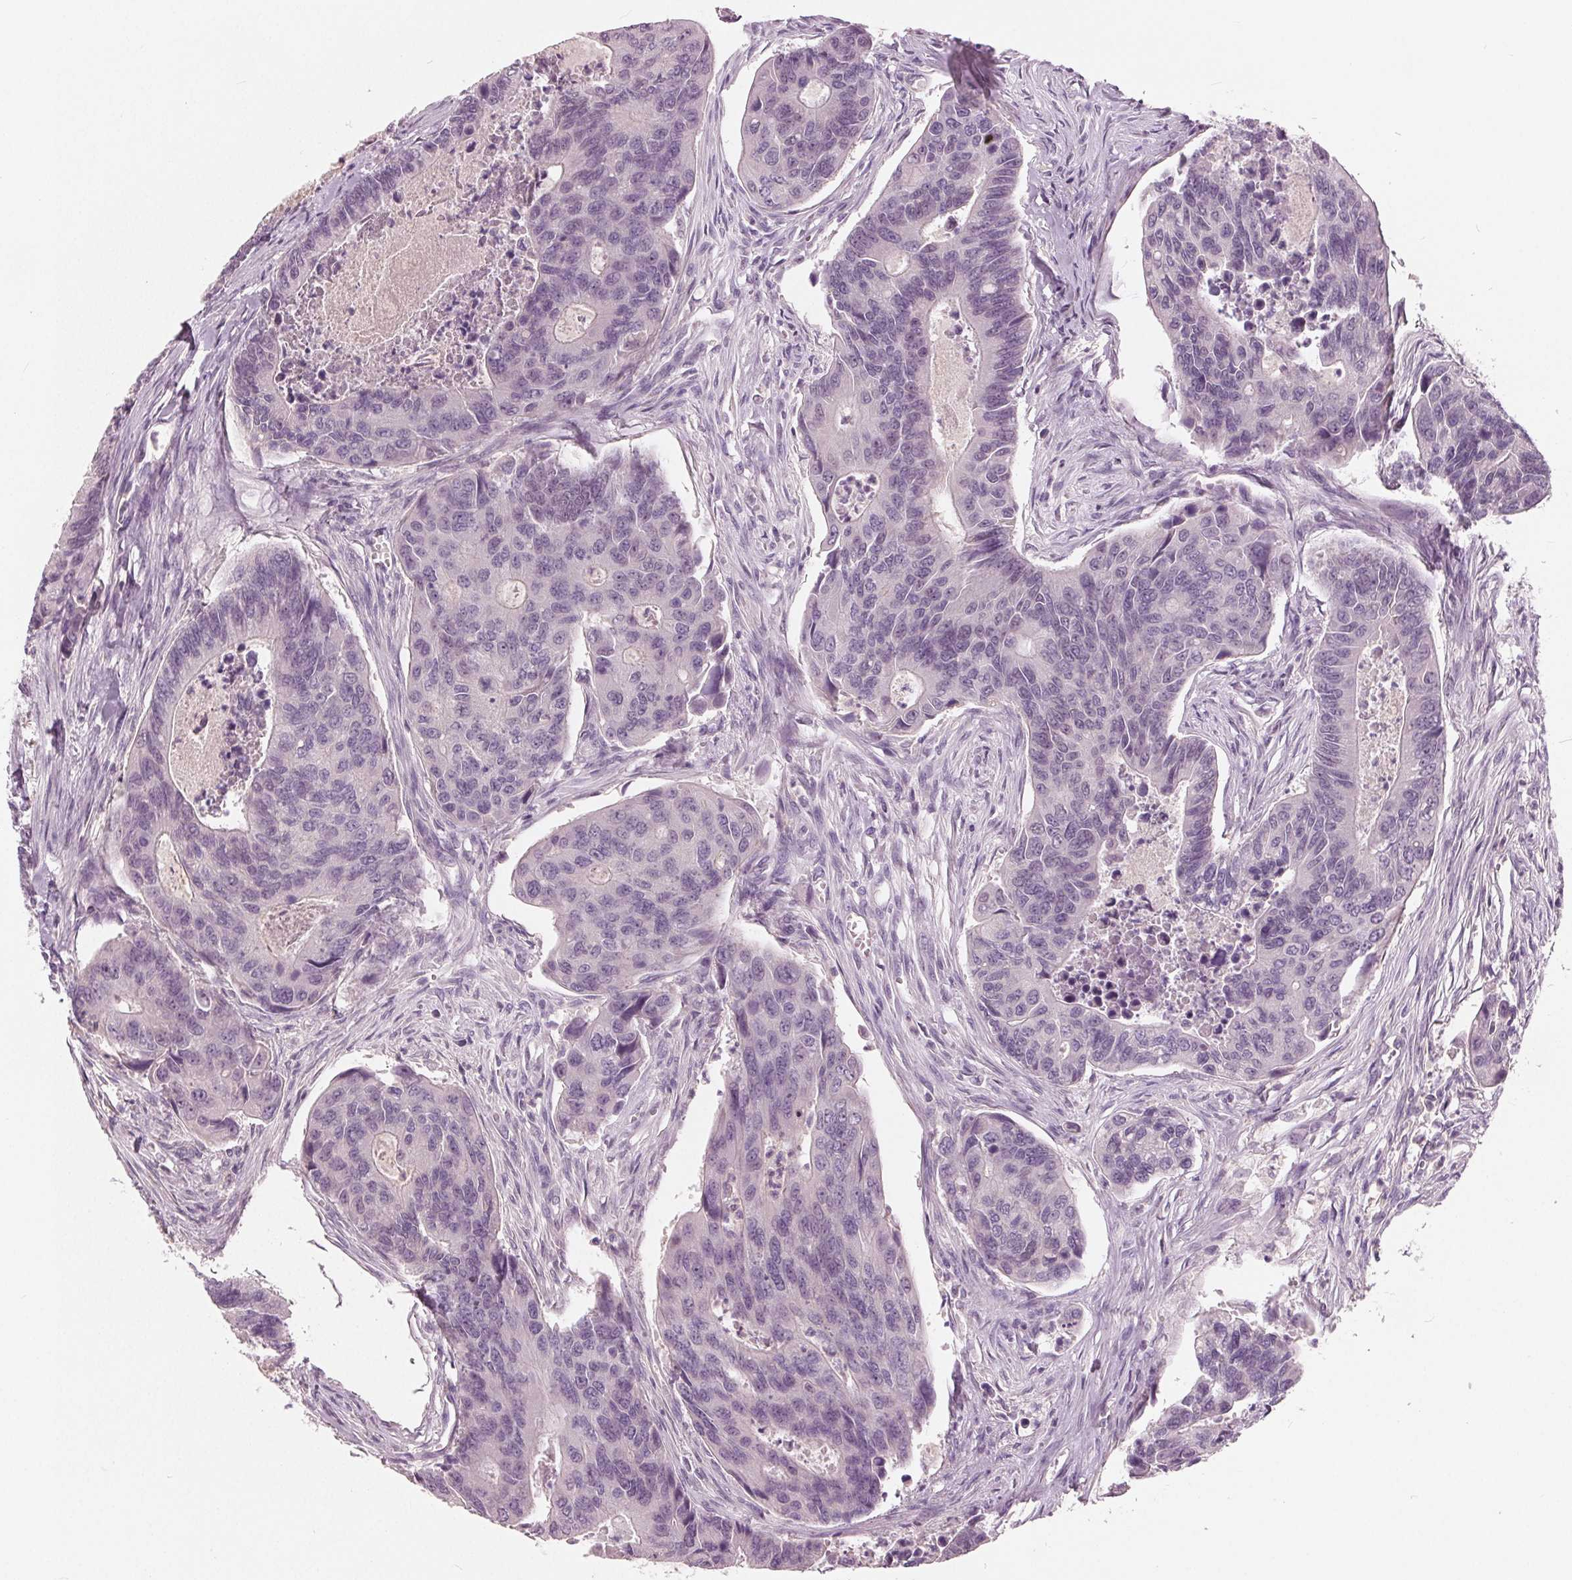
{"staining": {"intensity": "negative", "quantity": "none", "location": "none"}, "tissue": "colorectal cancer", "cell_type": "Tumor cells", "image_type": "cancer", "snomed": [{"axis": "morphology", "description": "Adenocarcinoma, NOS"}, {"axis": "topography", "description": "Colon"}], "caption": "A high-resolution photomicrograph shows IHC staining of colorectal cancer, which displays no significant staining in tumor cells. The staining was performed using DAB (3,3'-diaminobenzidine) to visualize the protein expression in brown, while the nuclei were stained in blue with hematoxylin (Magnification: 20x).", "gene": "TKFC", "patient": {"sex": "female", "age": 67}}